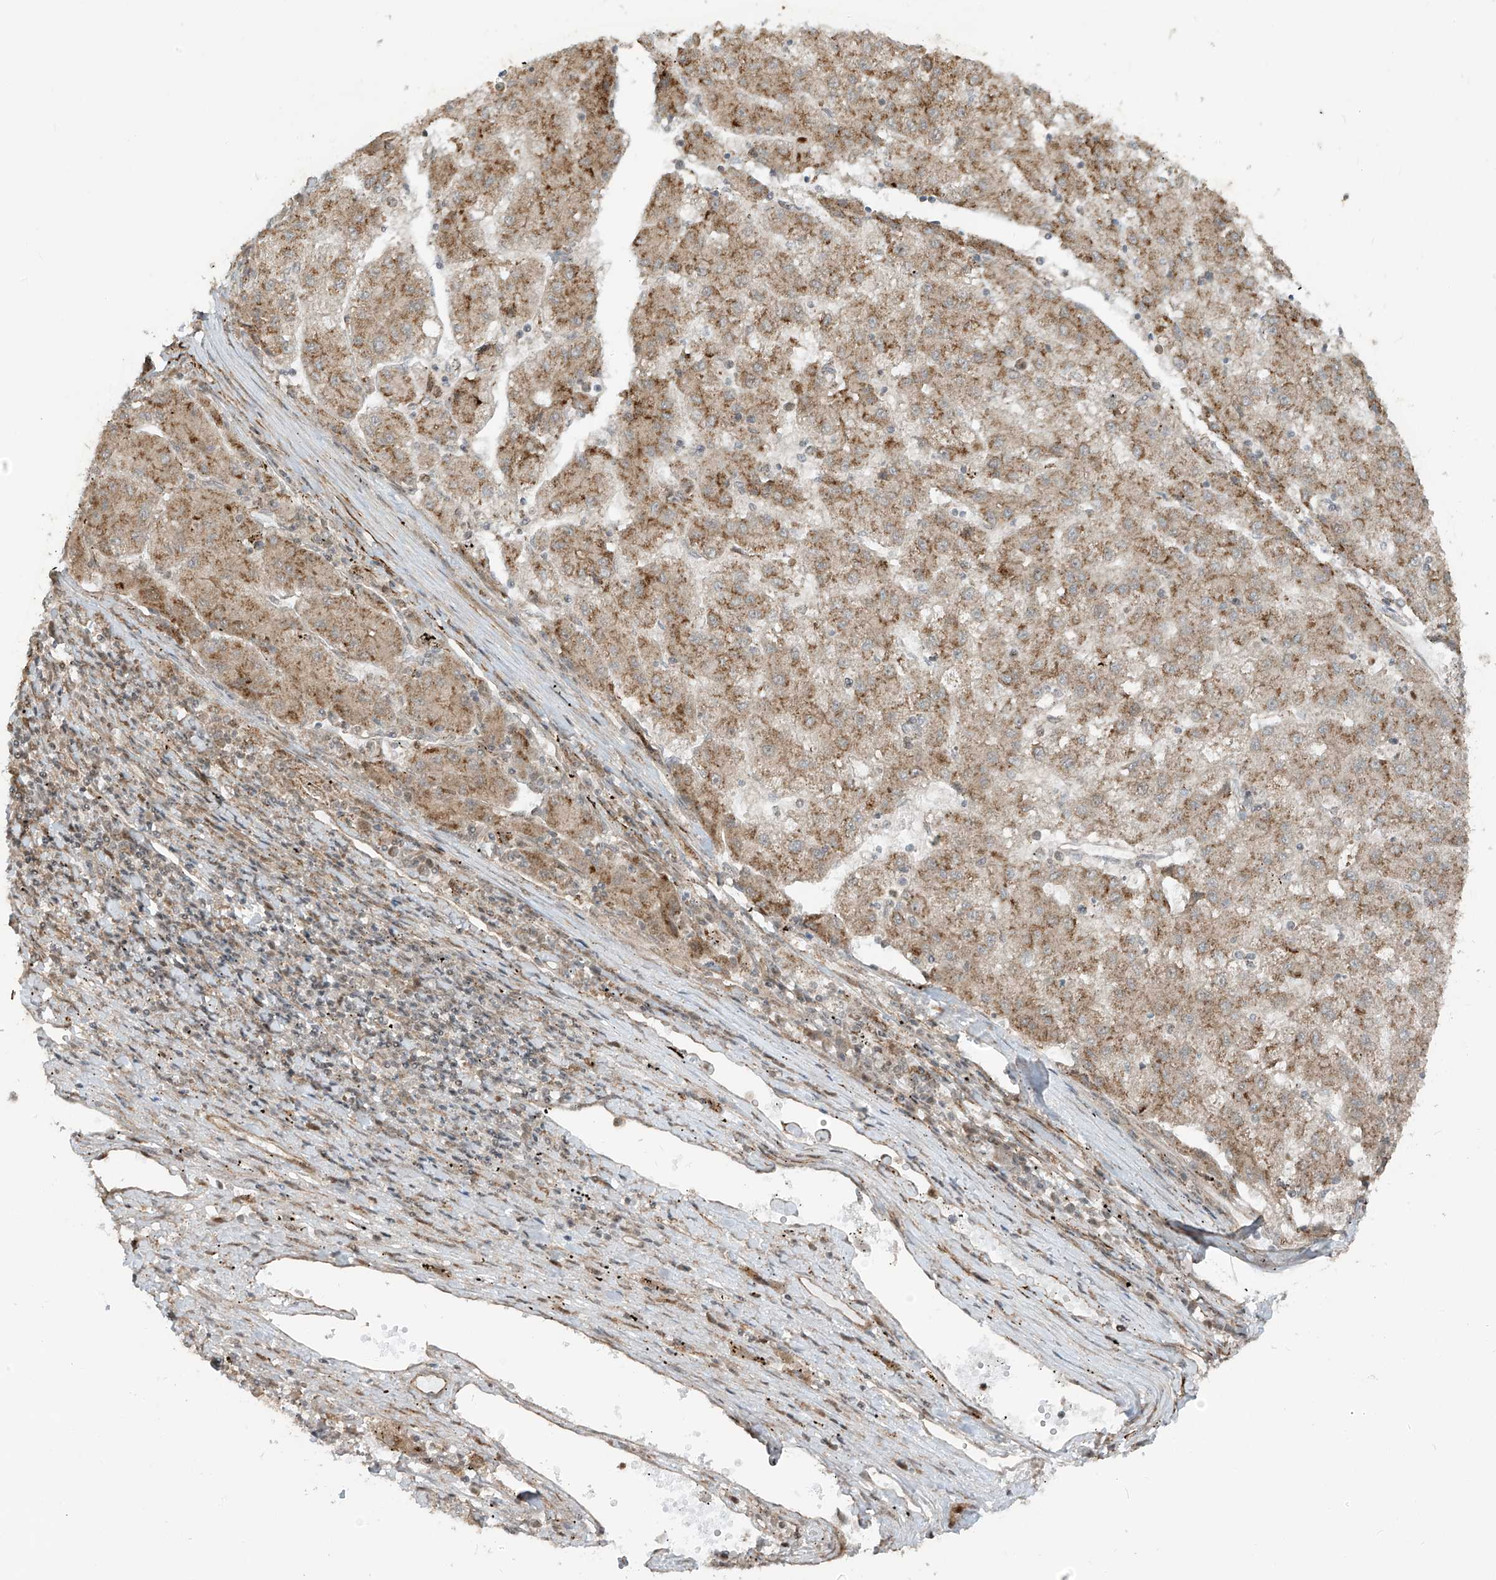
{"staining": {"intensity": "moderate", "quantity": ">75%", "location": "cytoplasmic/membranous"}, "tissue": "liver cancer", "cell_type": "Tumor cells", "image_type": "cancer", "snomed": [{"axis": "morphology", "description": "Carcinoma, Hepatocellular, NOS"}, {"axis": "topography", "description": "Liver"}], "caption": "Human hepatocellular carcinoma (liver) stained with a protein marker exhibits moderate staining in tumor cells.", "gene": "PDE11A", "patient": {"sex": "male", "age": 72}}